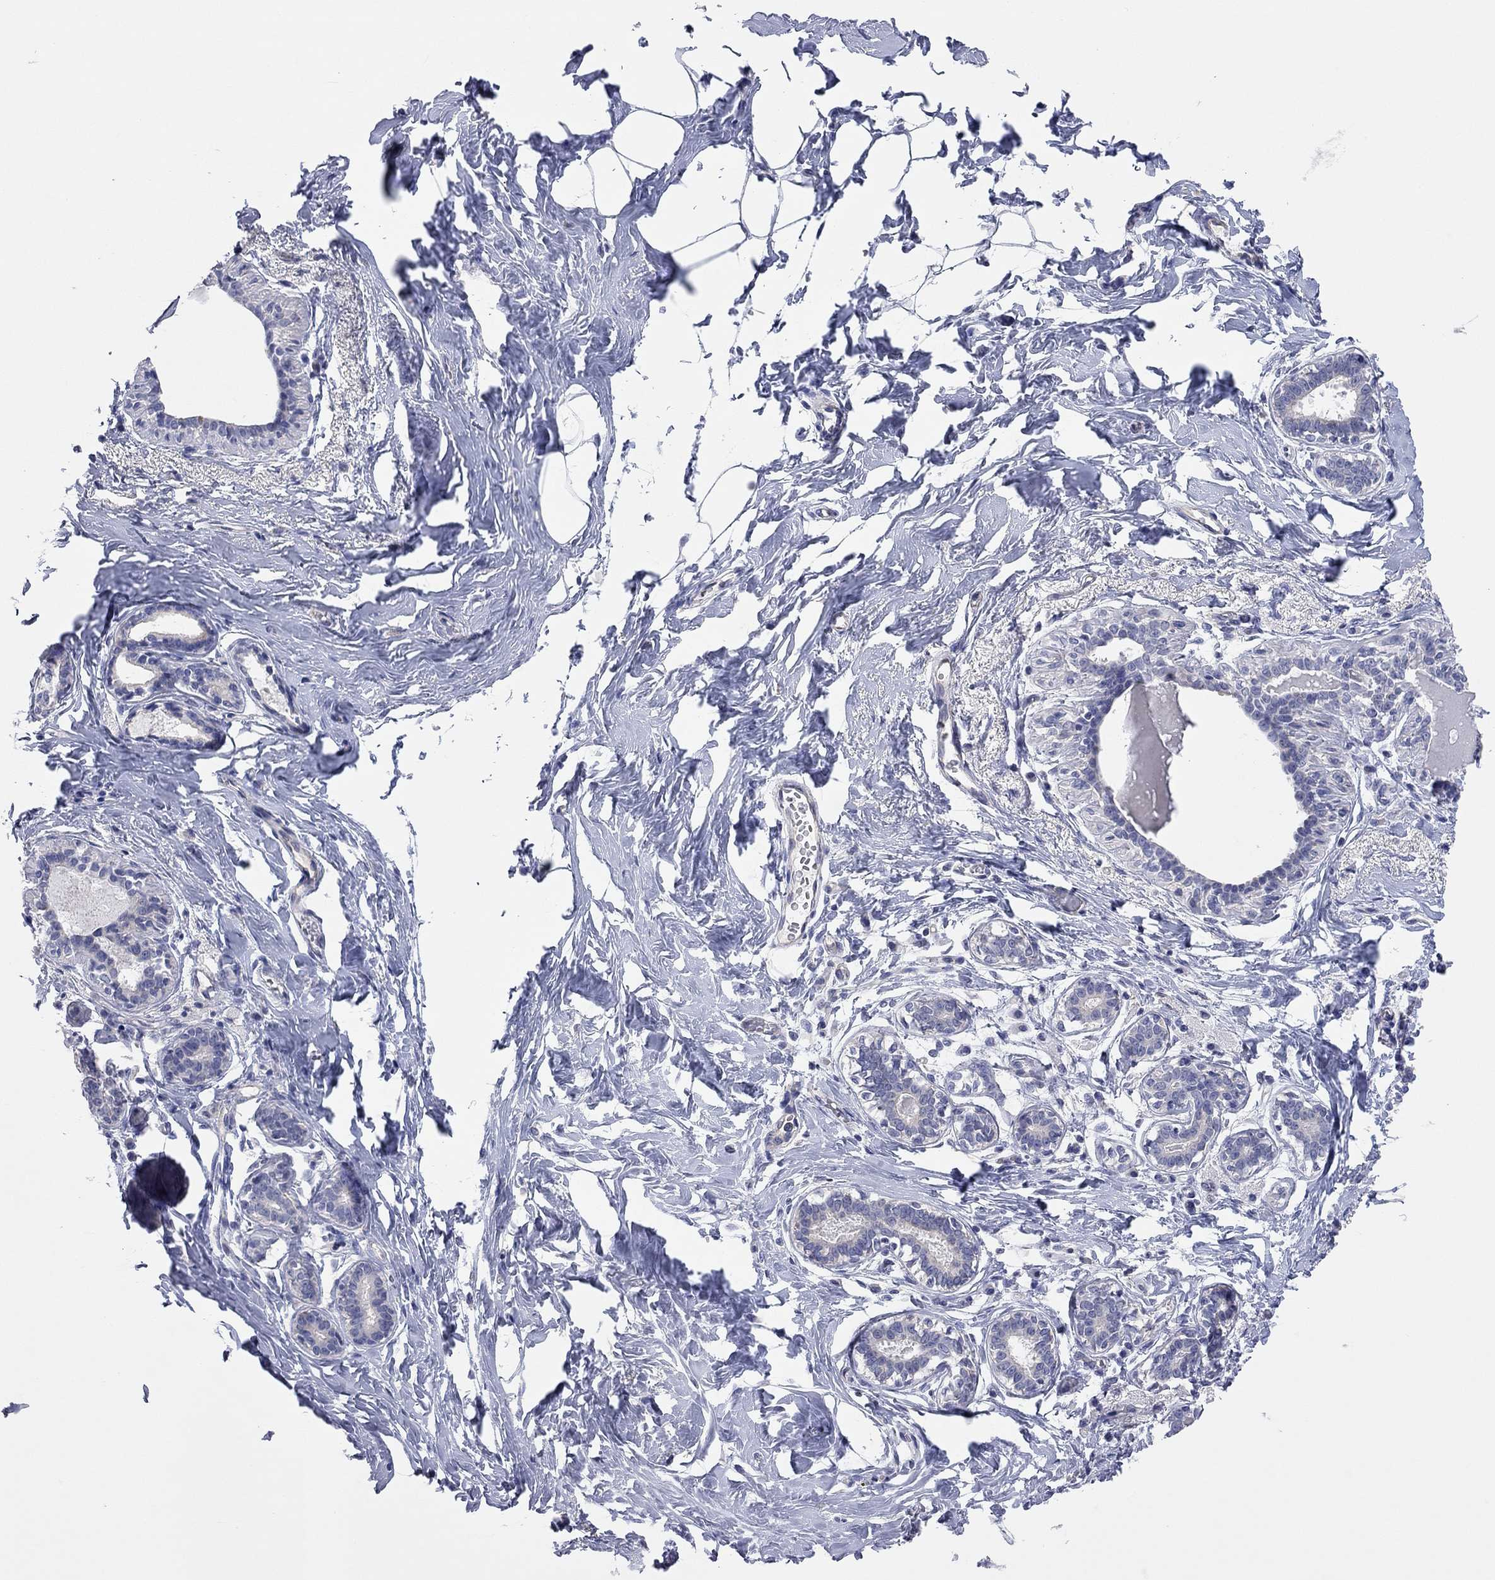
{"staining": {"intensity": "negative", "quantity": "none", "location": "none"}, "tissue": "breast", "cell_type": "Adipocytes", "image_type": "normal", "snomed": [{"axis": "morphology", "description": "Normal tissue, NOS"}, {"axis": "morphology", "description": "Lobular carcinoma, in situ"}, {"axis": "topography", "description": "Breast"}], "caption": "High magnification brightfield microscopy of normal breast stained with DAB (brown) and counterstained with hematoxylin (blue): adipocytes show no significant positivity.", "gene": "KCNB1", "patient": {"sex": "female", "age": 35}}